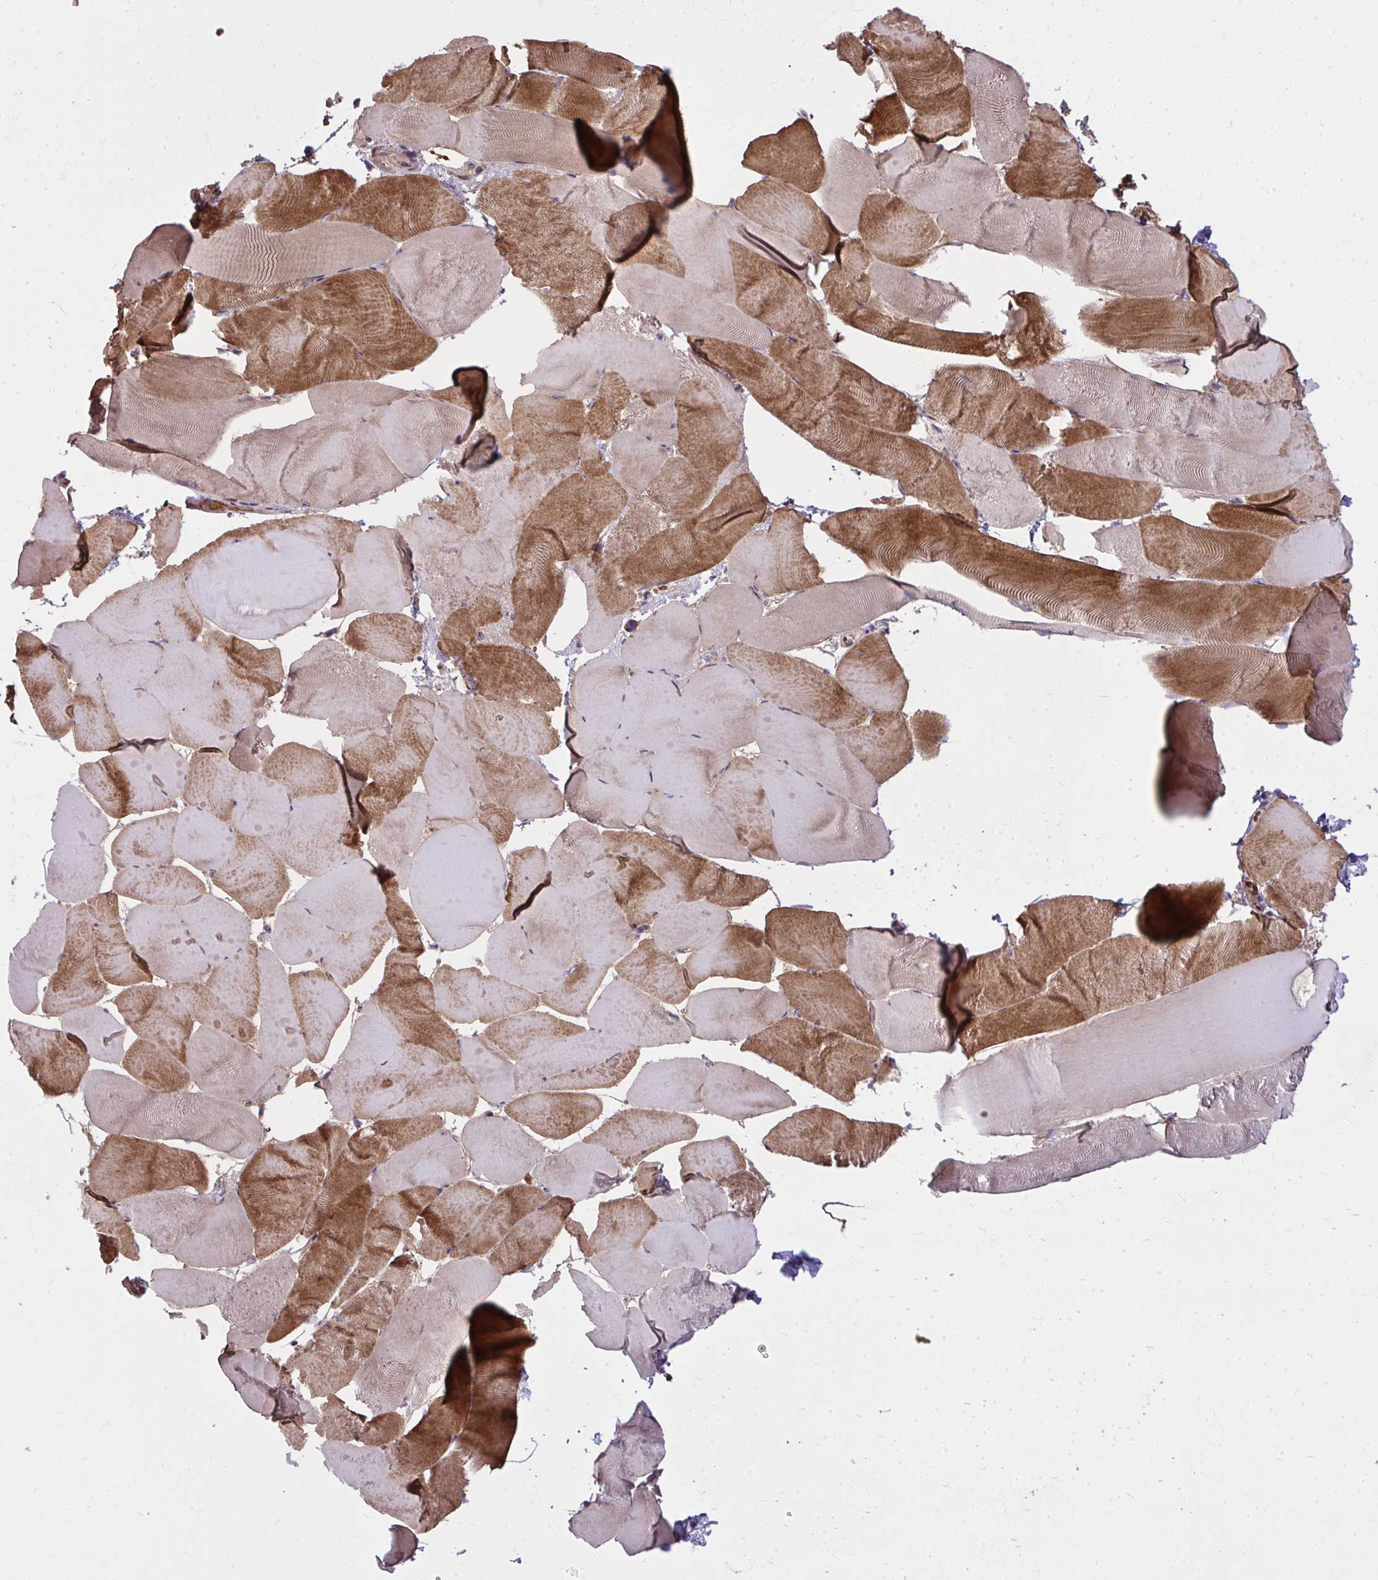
{"staining": {"intensity": "moderate", "quantity": "25%-75%", "location": "cytoplasmic/membranous"}, "tissue": "skeletal muscle", "cell_type": "Myocytes", "image_type": "normal", "snomed": [{"axis": "morphology", "description": "Normal tissue, NOS"}, {"axis": "topography", "description": "Skeletal muscle"}], "caption": "Protein expression analysis of normal skeletal muscle demonstrates moderate cytoplasmic/membranous positivity in approximately 25%-75% of myocytes. (DAB IHC with brightfield microscopy, high magnification).", "gene": "SLC14A1", "patient": {"sex": "female", "age": 64}}